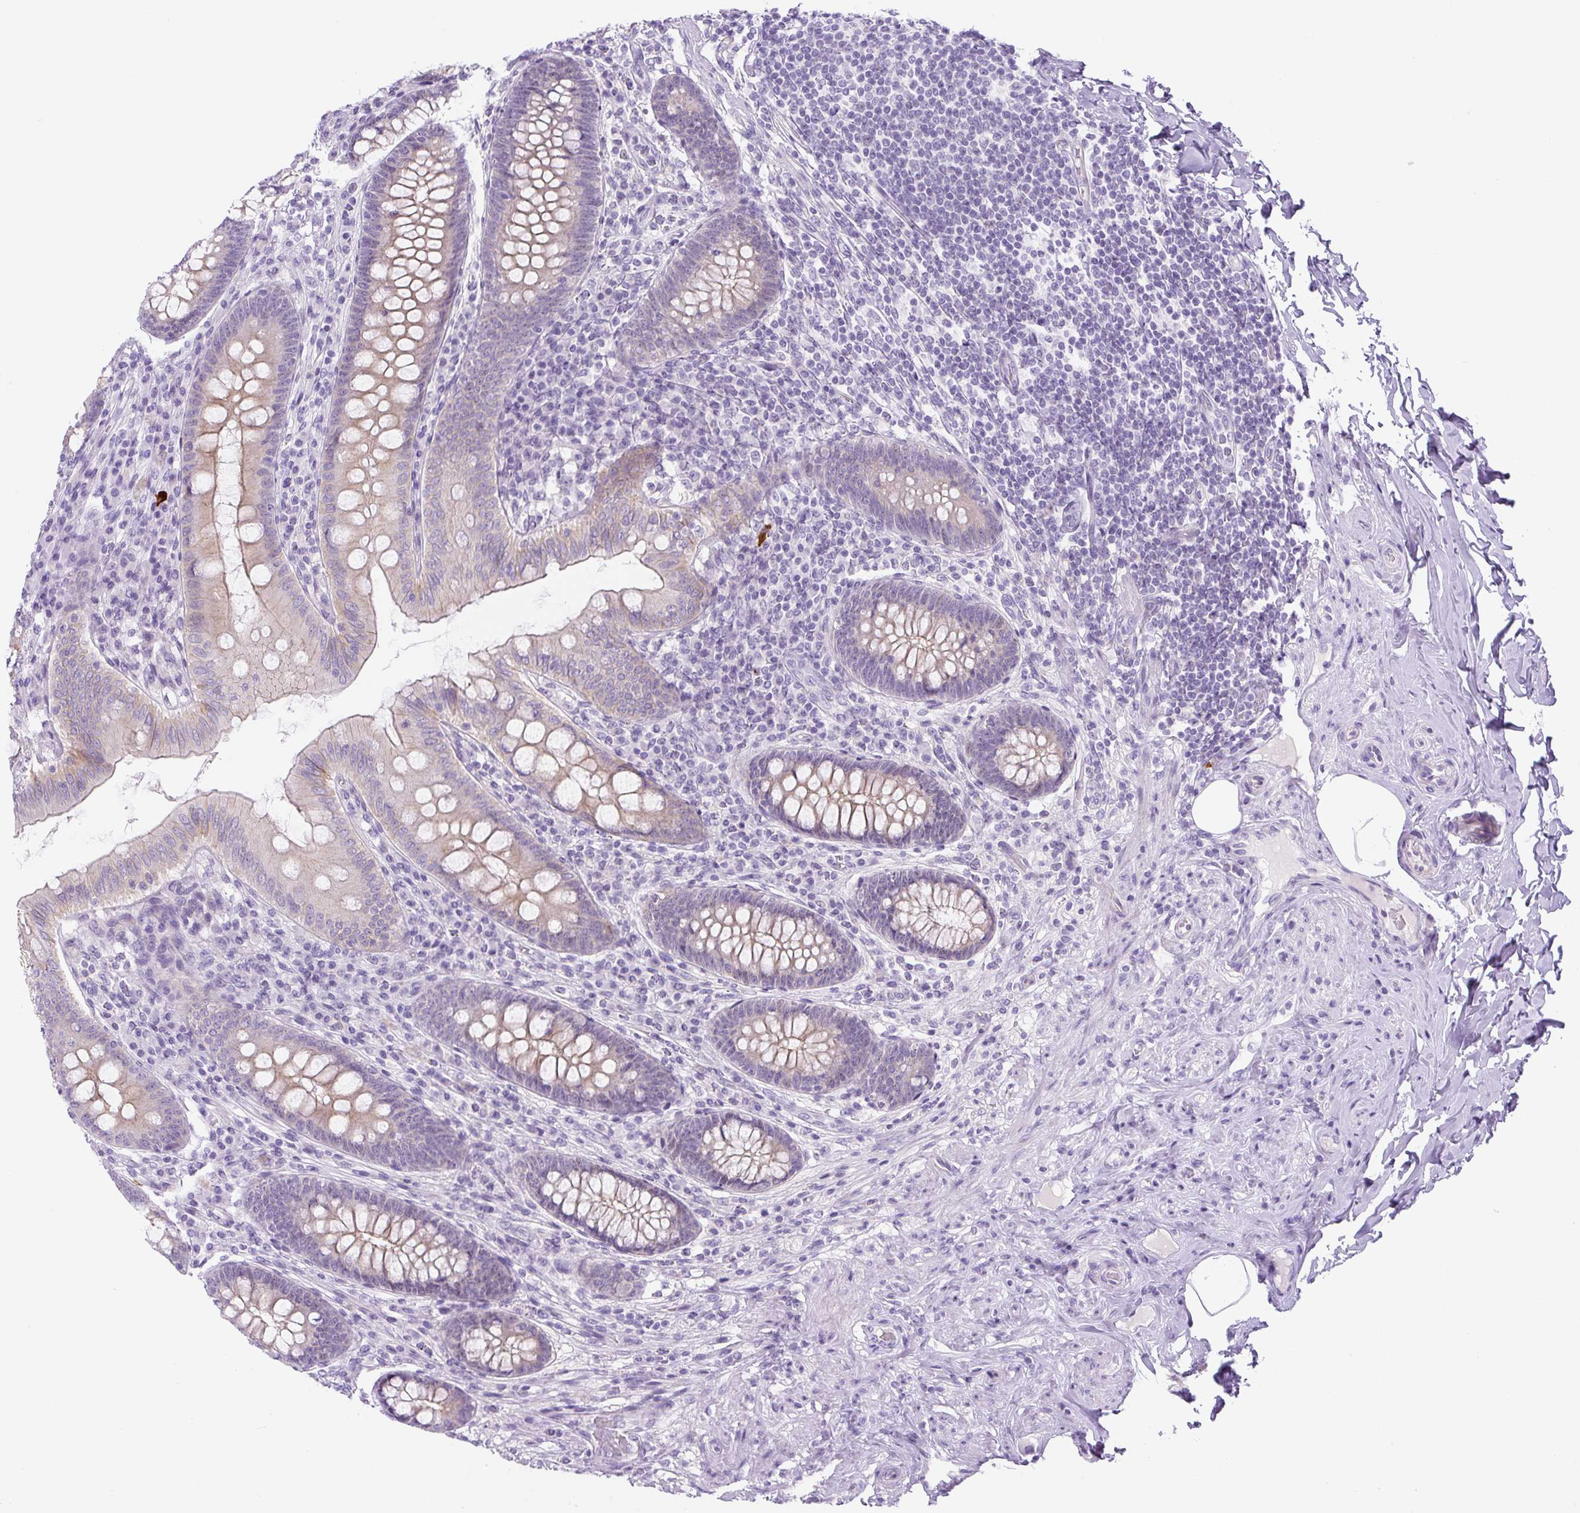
{"staining": {"intensity": "moderate", "quantity": "25%-75%", "location": "cytoplasmic/membranous"}, "tissue": "appendix", "cell_type": "Glandular cells", "image_type": "normal", "snomed": [{"axis": "morphology", "description": "Normal tissue, NOS"}, {"axis": "topography", "description": "Appendix"}], "caption": "Immunohistochemistry staining of benign appendix, which demonstrates medium levels of moderate cytoplasmic/membranous positivity in about 25%-75% of glandular cells indicating moderate cytoplasmic/membranous protein expression. The staining was performed using DAB (3,3'-diaminobenzidine) (brown) for protein detection and nuclei were counterstained in hematoxylin (blue).", "gene": "ADAMTS19", "patient": {"sex": "male", "age": 71}}